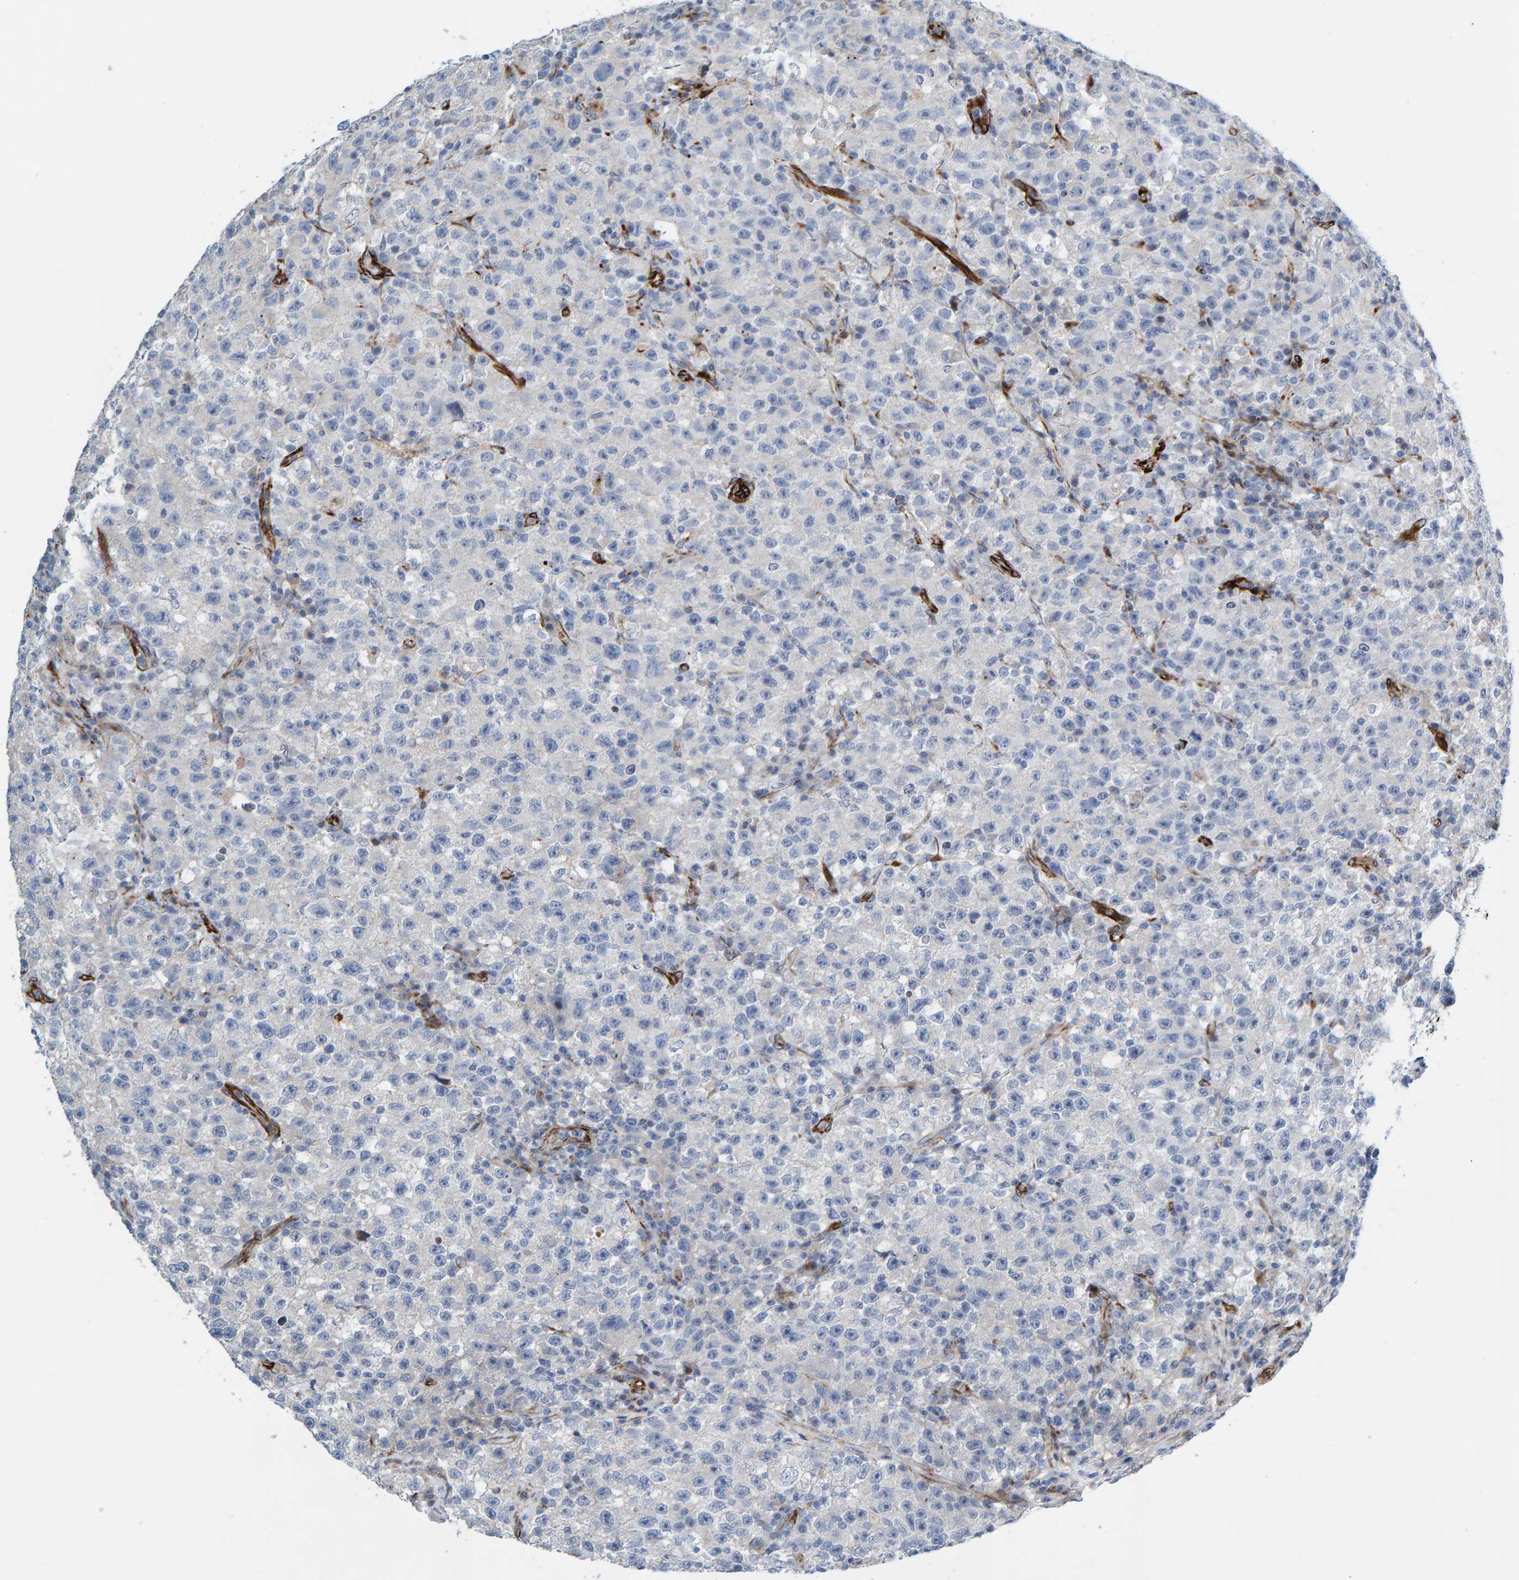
{"staining": {"intensity": "negative", "quantity": "none", "location": "none"}, "tissue": "testis cancer", "cell_type": "Tumor cells", "image_type": "cancer", "snomed": [{"axis": "morphology", "description": "Seminoma, NOS"}, {"axis": "topography", "description": "Testis"}], "caption": "Immunohistochemical staining of seminoma (testis) demonstrates no significant positivity in tumor cells. The staining was performed using DAB (3,3'-diaminobenzidine) to visualize the protein expression in brown, while the nuclei were stained in blue with hematoxylin (Magnification: 20x).", "gene": "POLG2", "patient": {"sex": "male", "age": 22}}